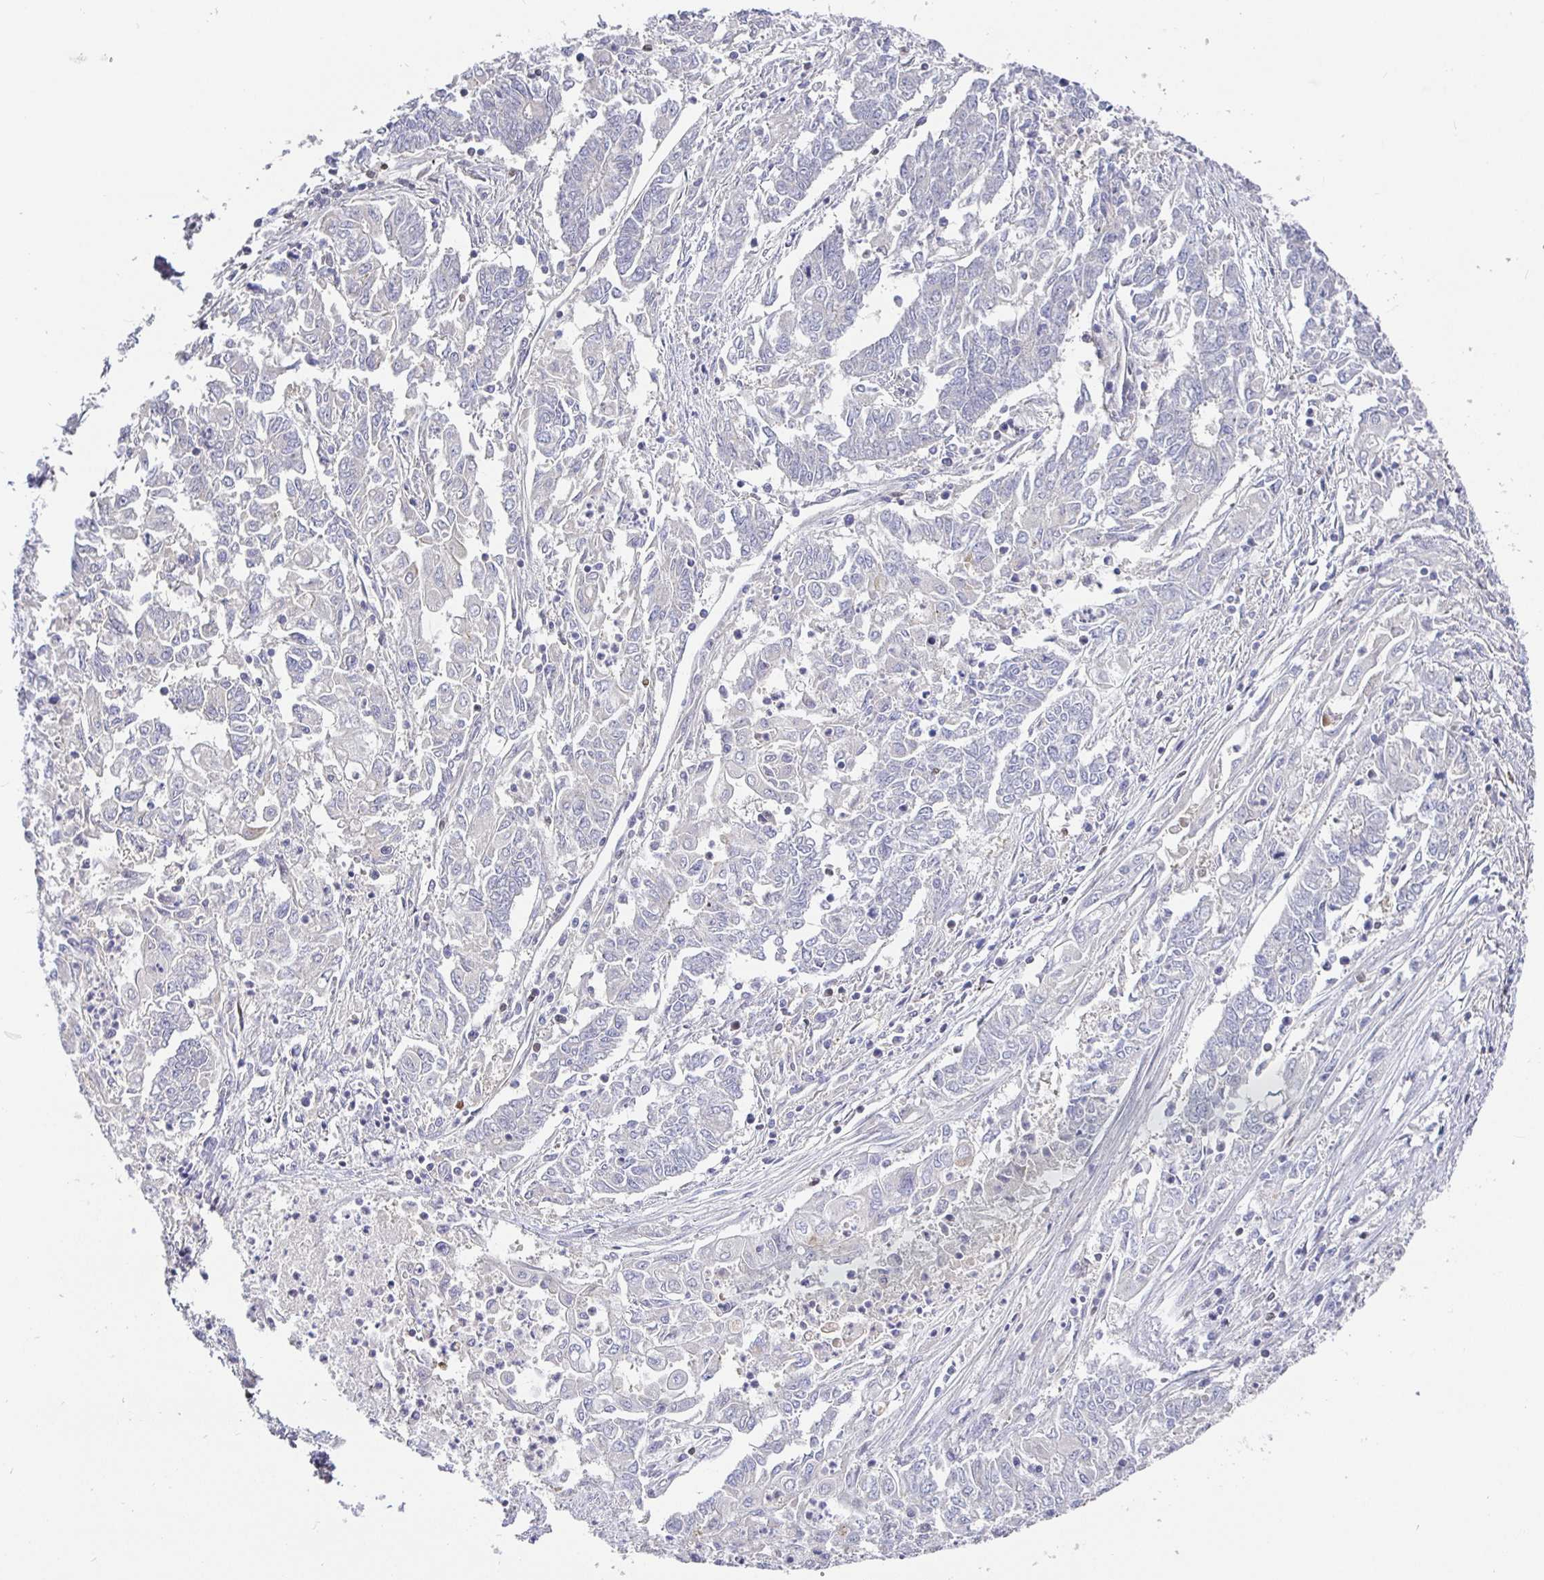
{"staining": {"intensity": "negative", "quantity": "none", "location": "none"}, "tissue": "endometrial cancer", "cell_type": "Tumor cells", "image_type": "cancer", "snomed": [{"axis": "morphology", "description": "Adenocarcinoma, NOS"}, {"axis": "topography", "description": "Endometrium"}], "caption": "Tumor cells are negative for brown protein staining in adenocarcinoma (endometrial).", "gene": "SATB1", "patient": {"sex": "female", "age": 54}}